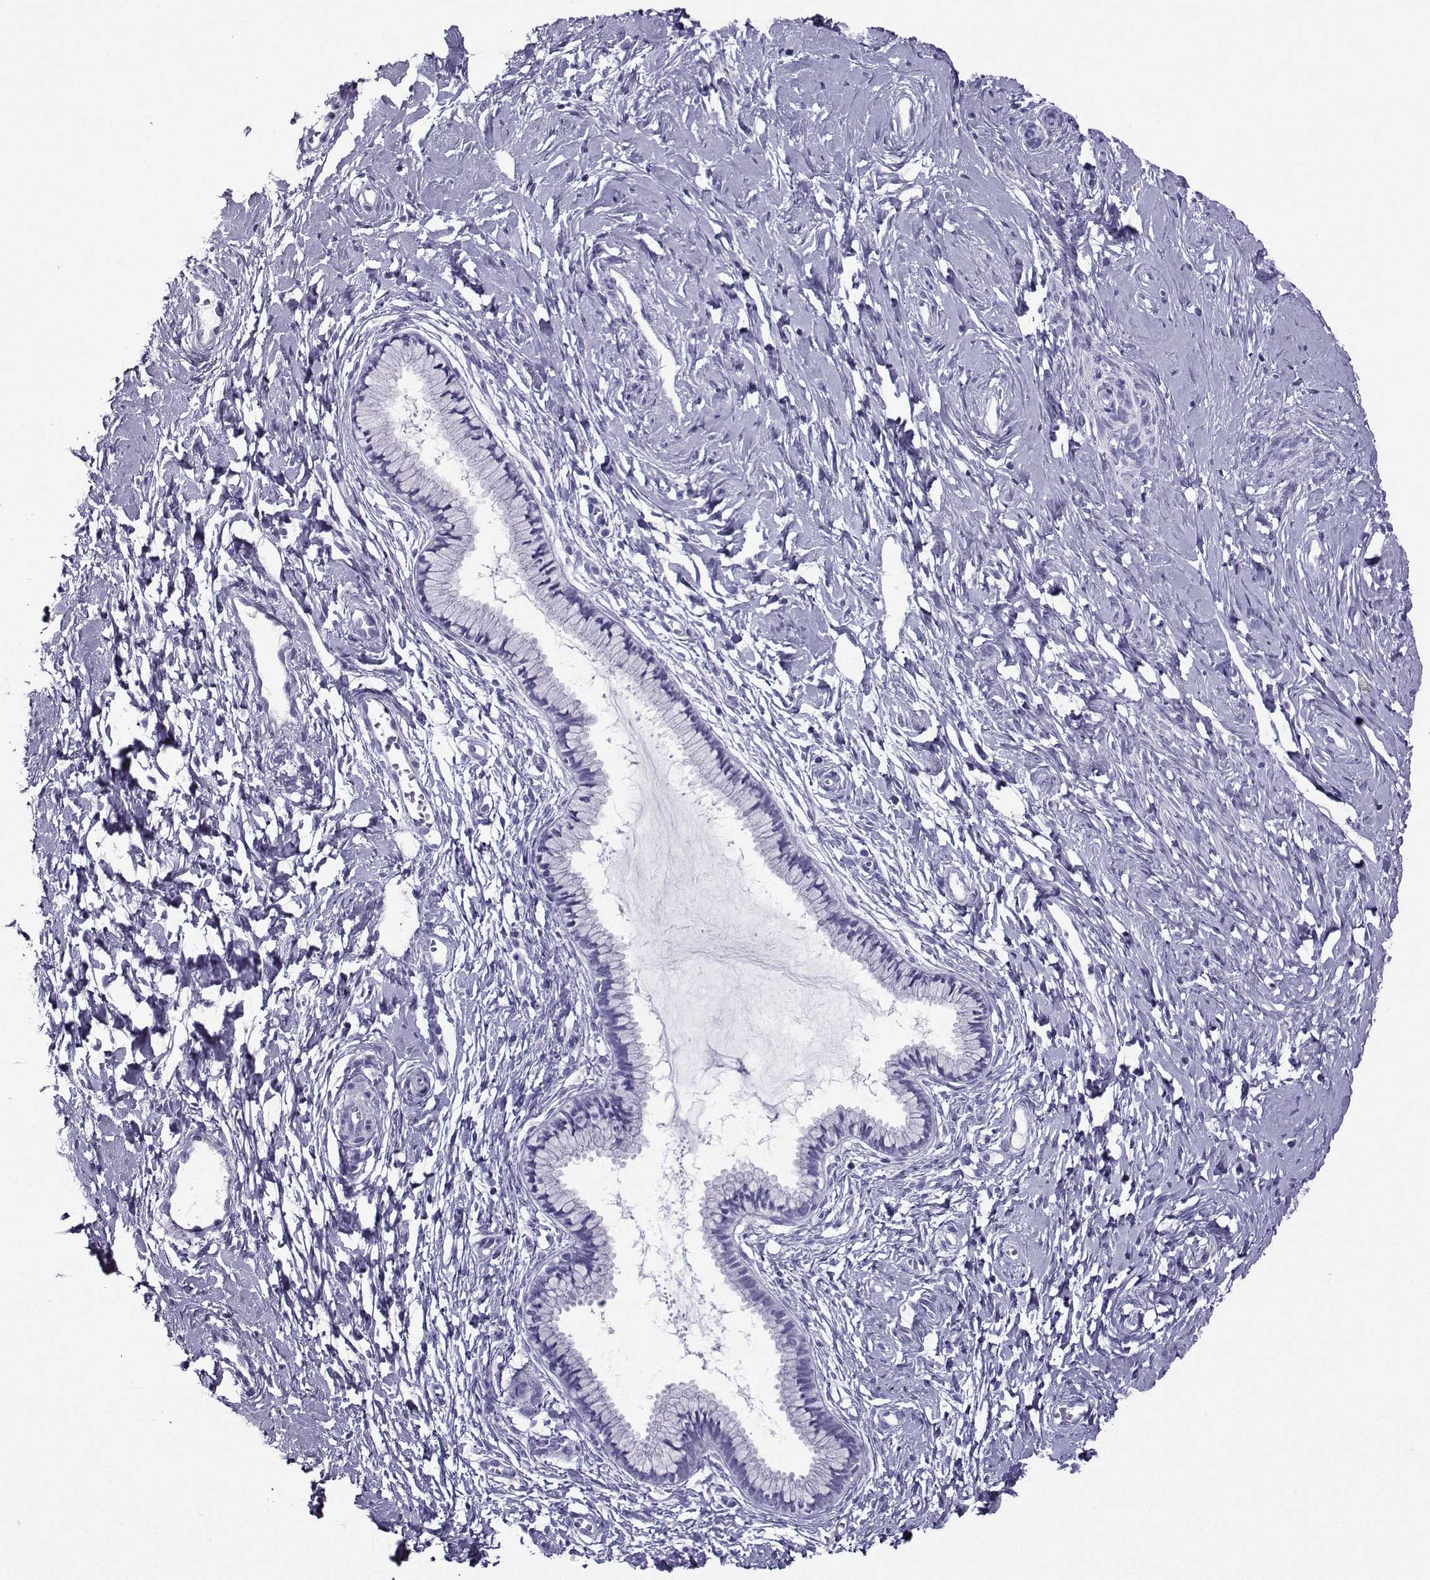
{"staining": {"intensity": "negative", "quantity": "none", "location": "none"}, "tissue": "cervix", "cell_type": "Glandular cells", "image_type": "normal", "snomed": [{"axis": "morphology", "description": "Normal tissue, NOS"}, {"axis": "topography", "description": "Cervix"}], "caption": "Immunohistochemistry photomicrograph of benign cervix: cervix stained with DAB (3,3'-diaminobenzidine) demonstrates no significant protein staining in glandular cells.", "gene": "CRYBB1", "patient": {"sex": "female", "age": 40}}